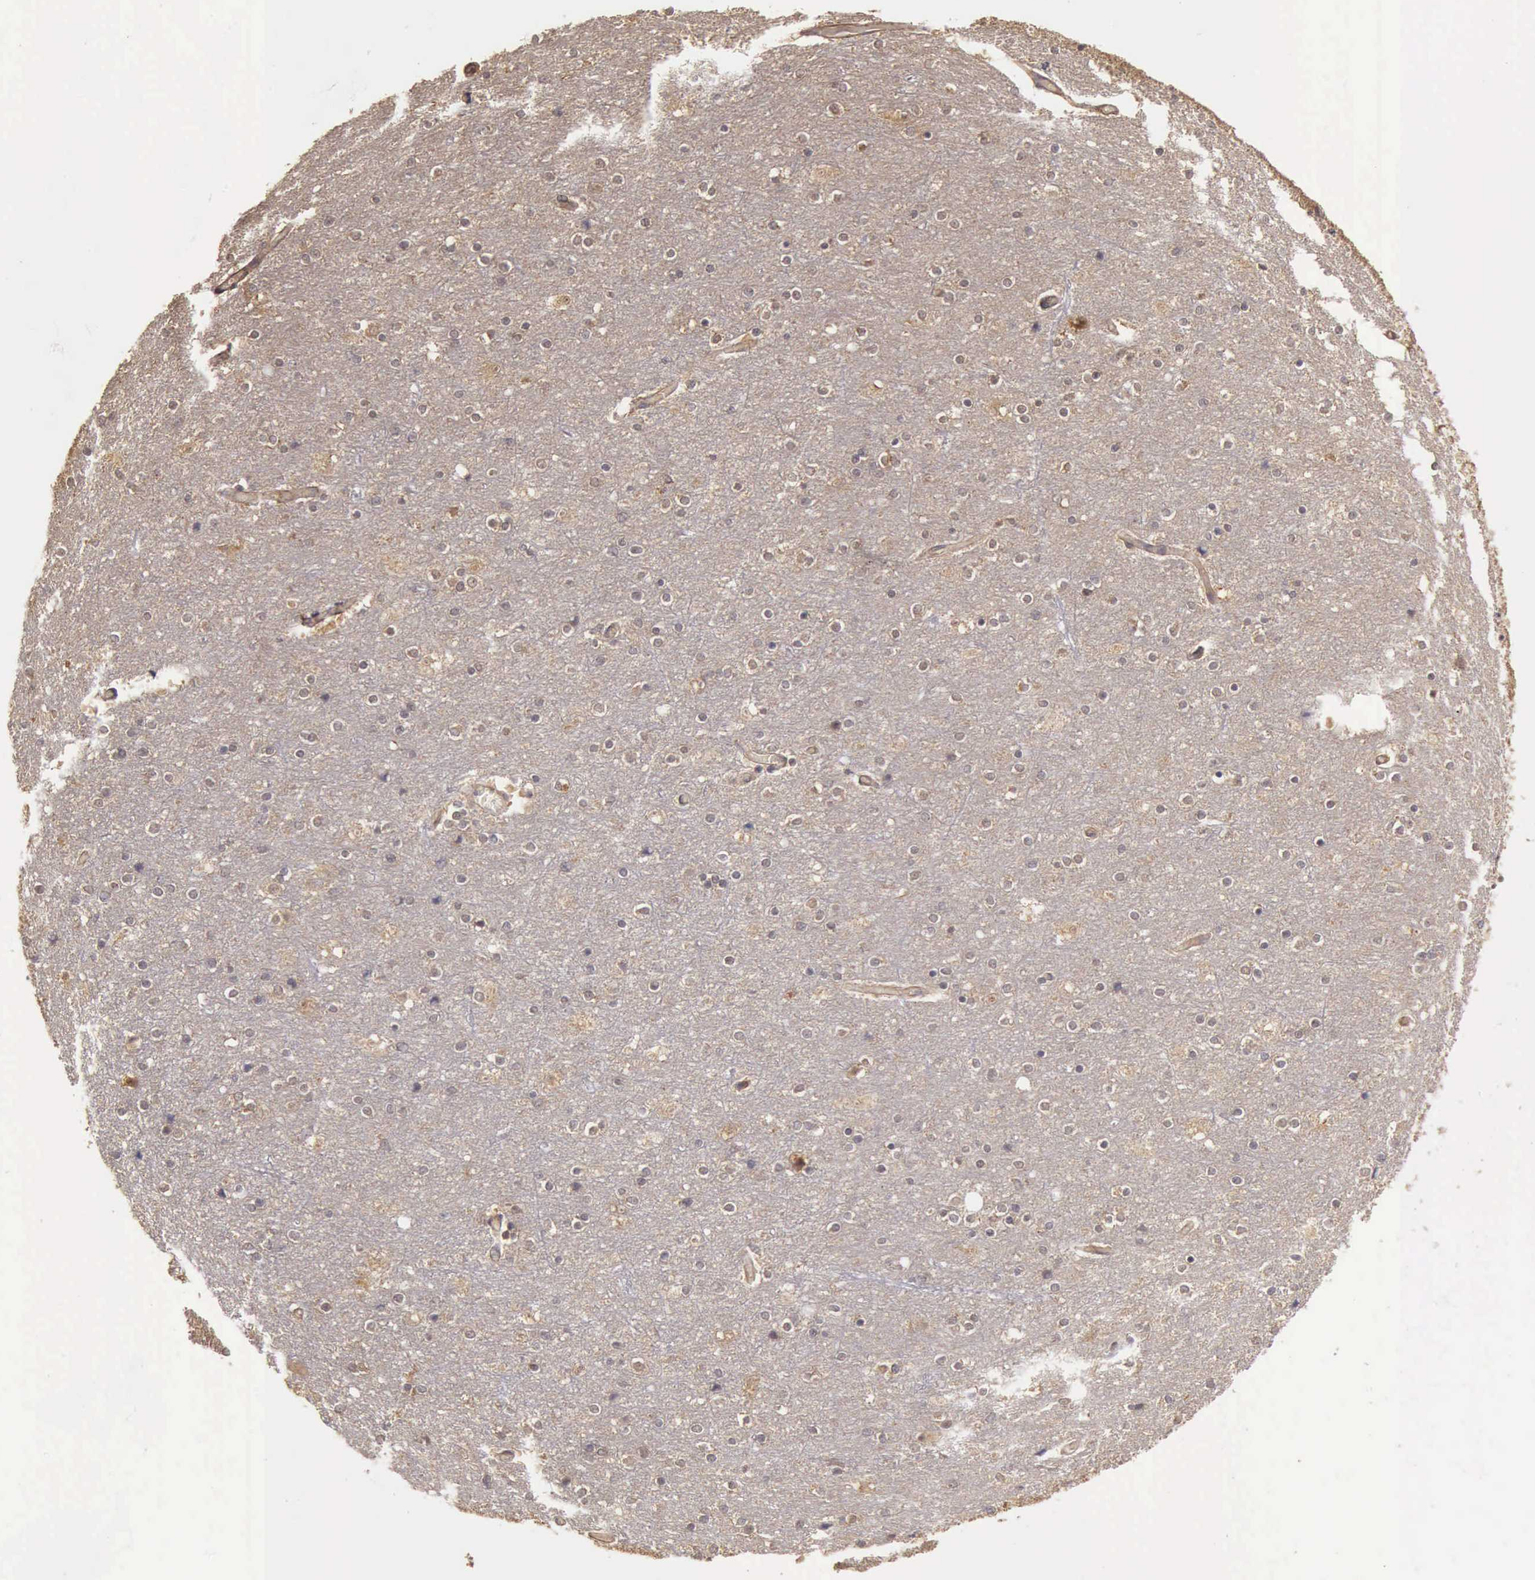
{"staining": {"intensity": "weak", "quantity": ">75%", "location": "cytoplasmic/membranous"}, "tissue": "cerebral cortex", "cell_type": "Endothelial cells", "image_type": "normal", "snomed": [{"axis": "morphology", "description": "Normal tissue, NOS"}, {"axis": "topography", "description": "Cerebral cortex"}], "caption": "Cerebral cortex stained with immunohistochemistry (IHC) displays weak cytoplasmic/membranous expression in about >75% of endothelial cells. (DAB (3,3'-diaminobenzidine) IHC with brightfield microscopy, high magnification).", "gene": "EIF5", "patient": {"sex": "female", "age": 54}}